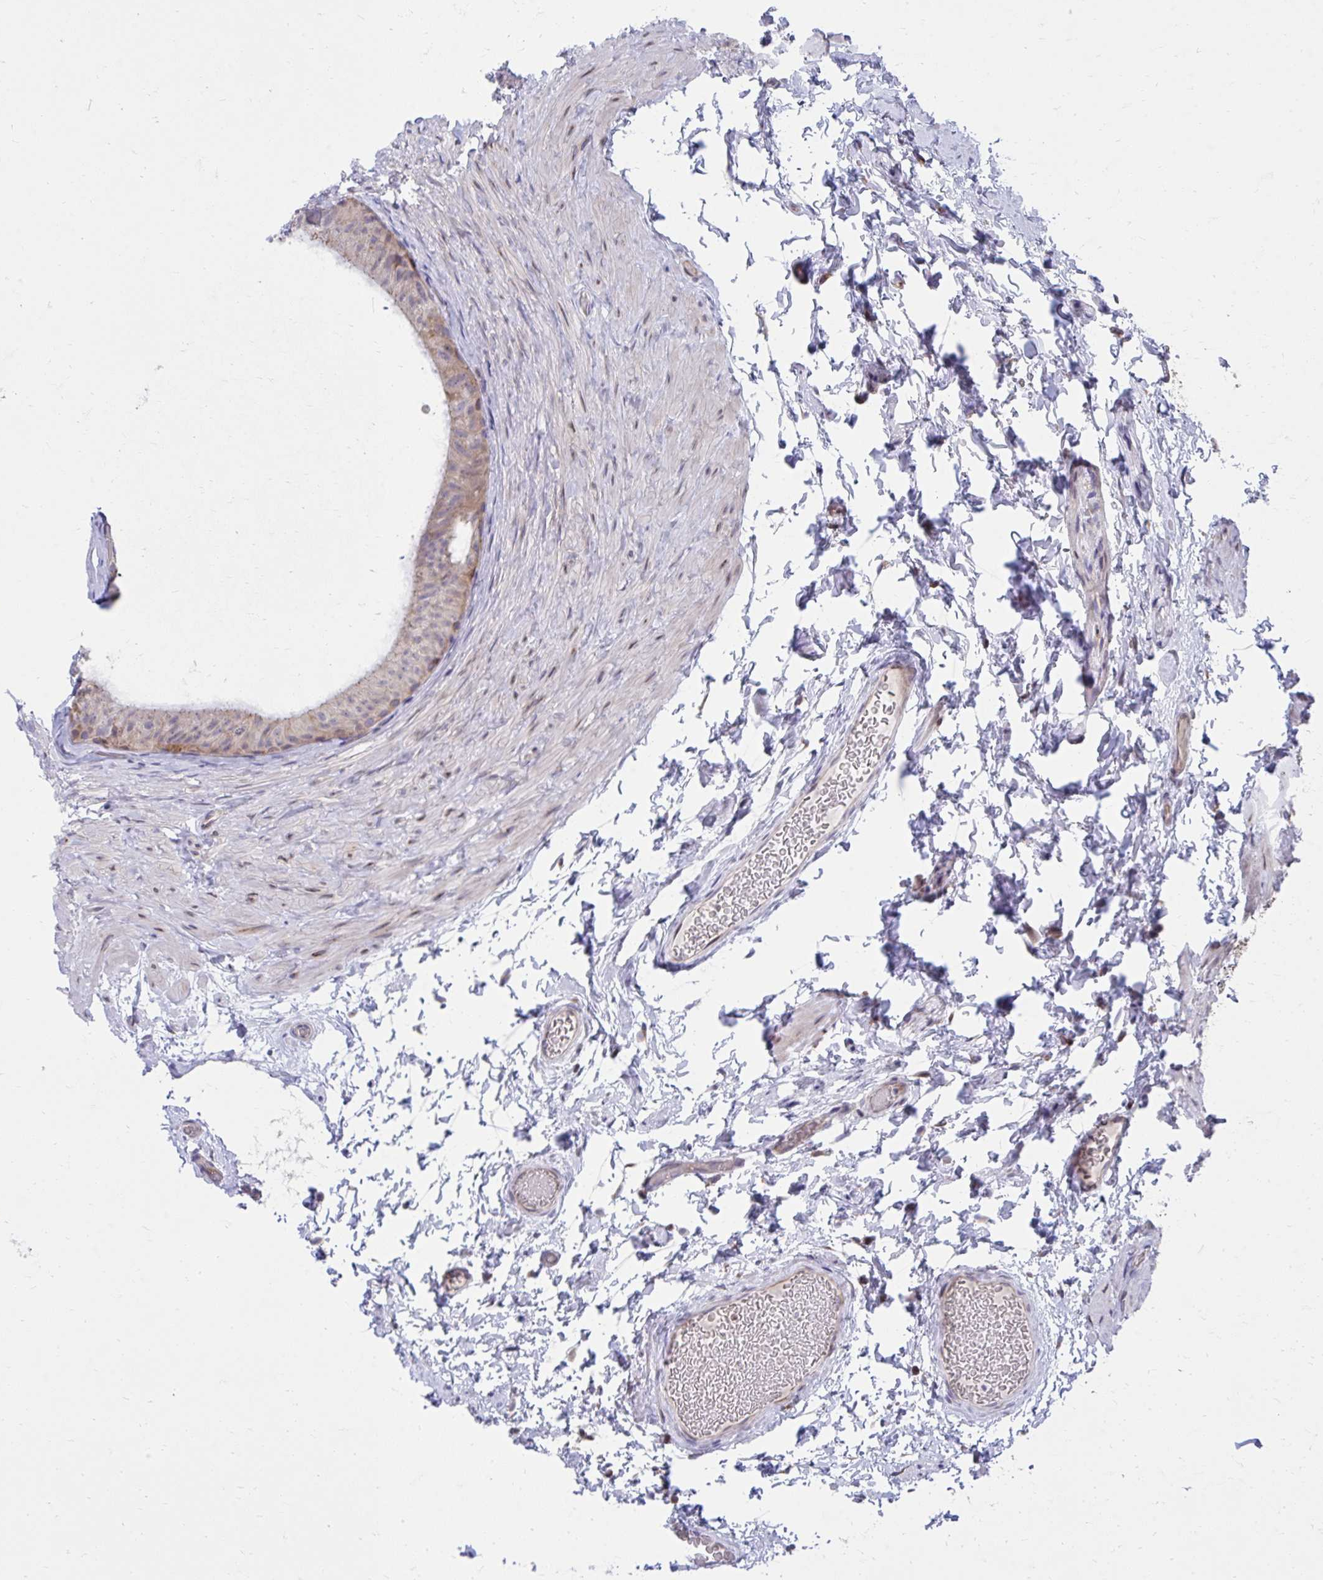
{"staining": {"intensity": "moderate", "quantity": "25%-75%", "location": "cytoplasmic/membranous"}, "tissue": "epididymis", "cell_type": "Glandular cells", "image_type": "normal", "snomed": [{"axis": "morphology", "description": "Normal tissue, NOS"}, {"axis": "topography", "description": "Epididymis, spermatic cord, NOS"}, {"axis": "topography", "description": "Epididymis"}], "caption": "Immunohistochemistry staining of normal epididymis, which demonstrates medium levels of moderate cytoplasmic/membranous positivity in about 25%-75% of glandular cells indicating moderate cytoplasmic/membranous protein expression. The staining was performed using DAB (brown) for protein detection and nuclei were counterstained in hematoxylin (blue).", "gene": "ZNF778", "patient": {"sex": "male", "age": 31}}